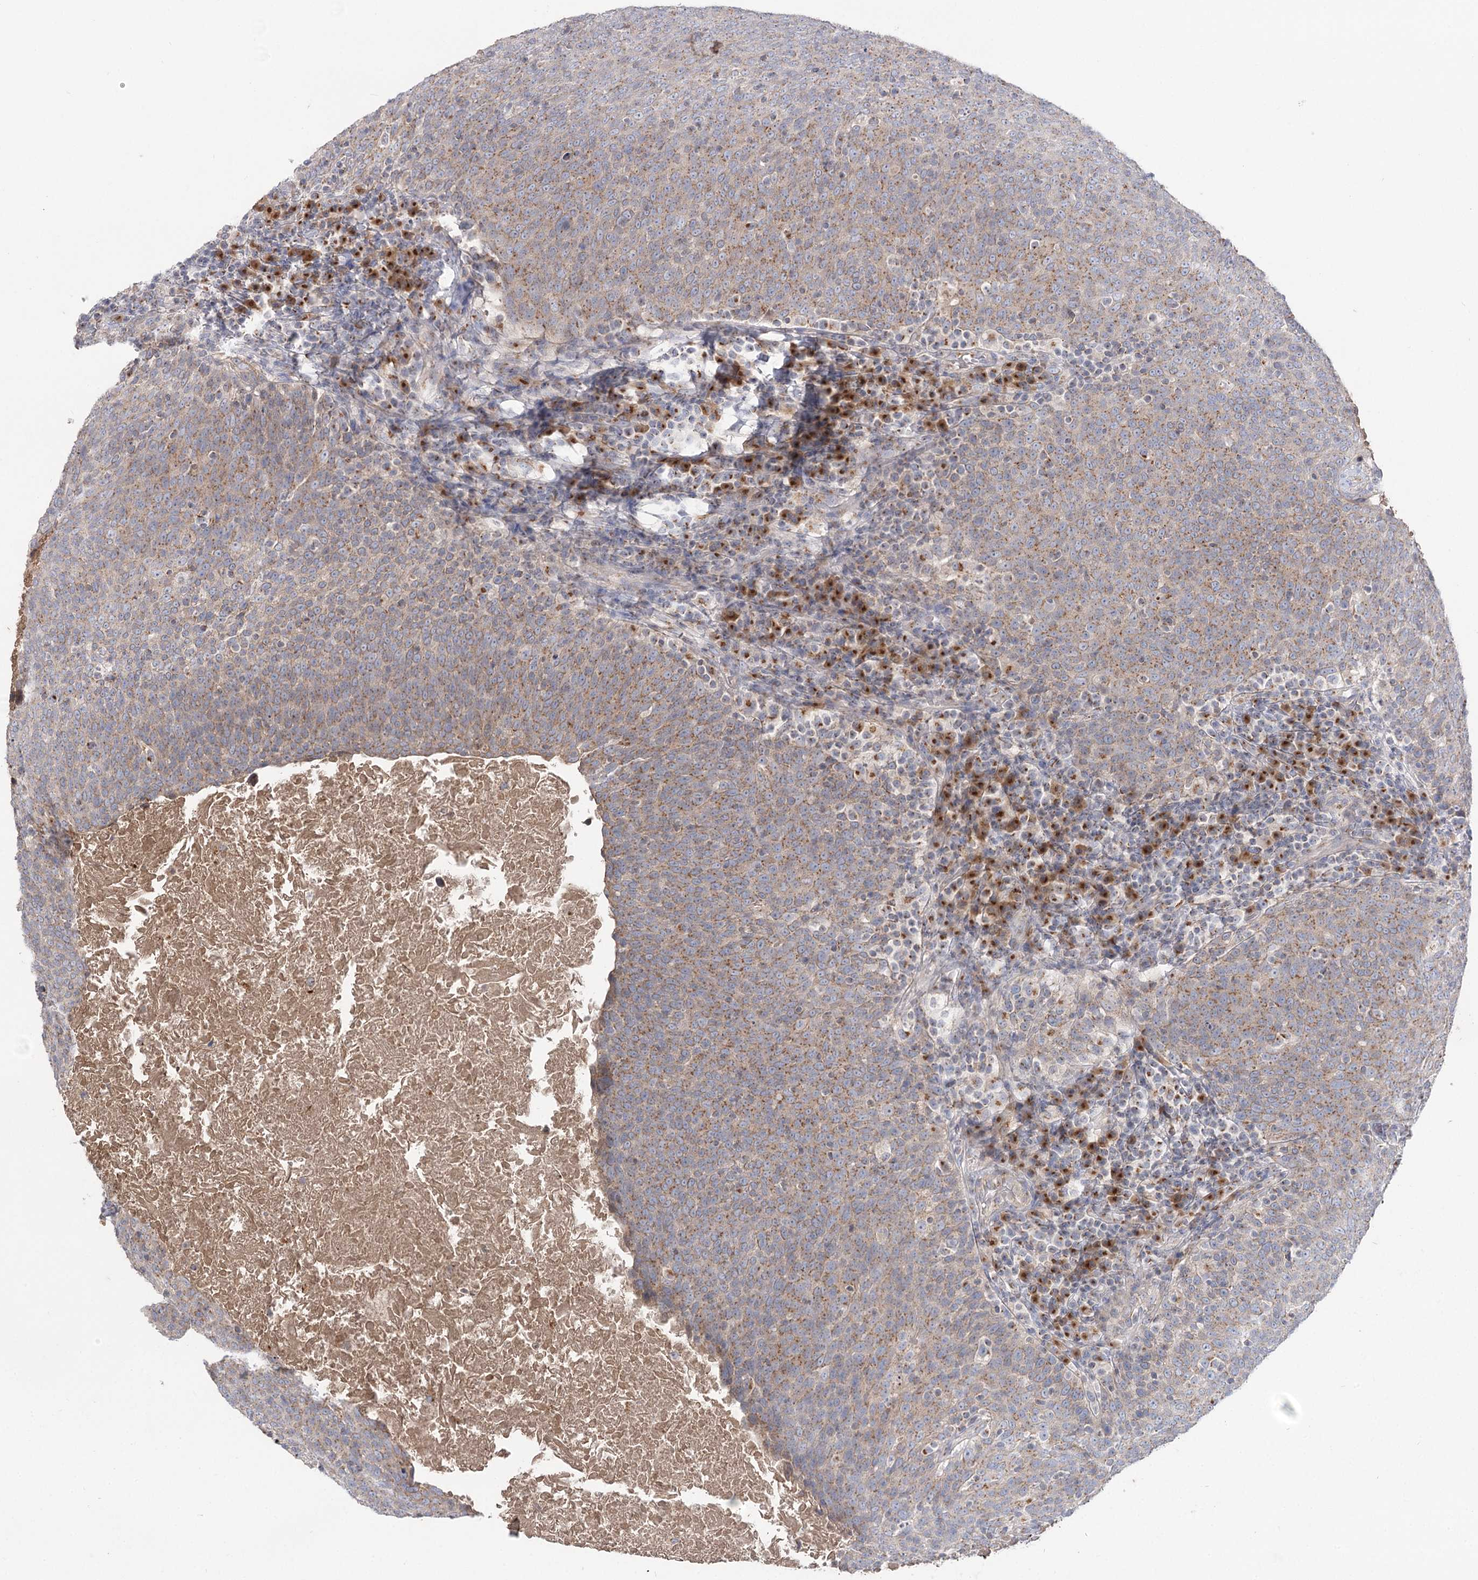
{"staining": {"intensity": "moderate", "quantity": ">75%", "location": "cytoplasmic/membranous"}, "tissue": "head and neck cancer", "cell_type": "Tumor cells", "image_type": "cancer", "snomed": [{"axis": "morphology", "description": "Squamous cell carcinoma, NOS"}, {"axis": "morphology", "description": "Squamous cell carcinoma, metastatic, NOS"}, {"axis": "topography", "description": "Lymph node"}, {"axis": "topography", "description": "Head-Neck"}], "caption": "IHC of human head and neck cancer displays medium levels of moderate cytoplasmic/membranous expression in approximately >75% of tumor cells. (brown staining indicates protein expression, while blue staining denotes nuclei).", "gene": "GBF1", "patient": {"sex": "male", "age": 62}}